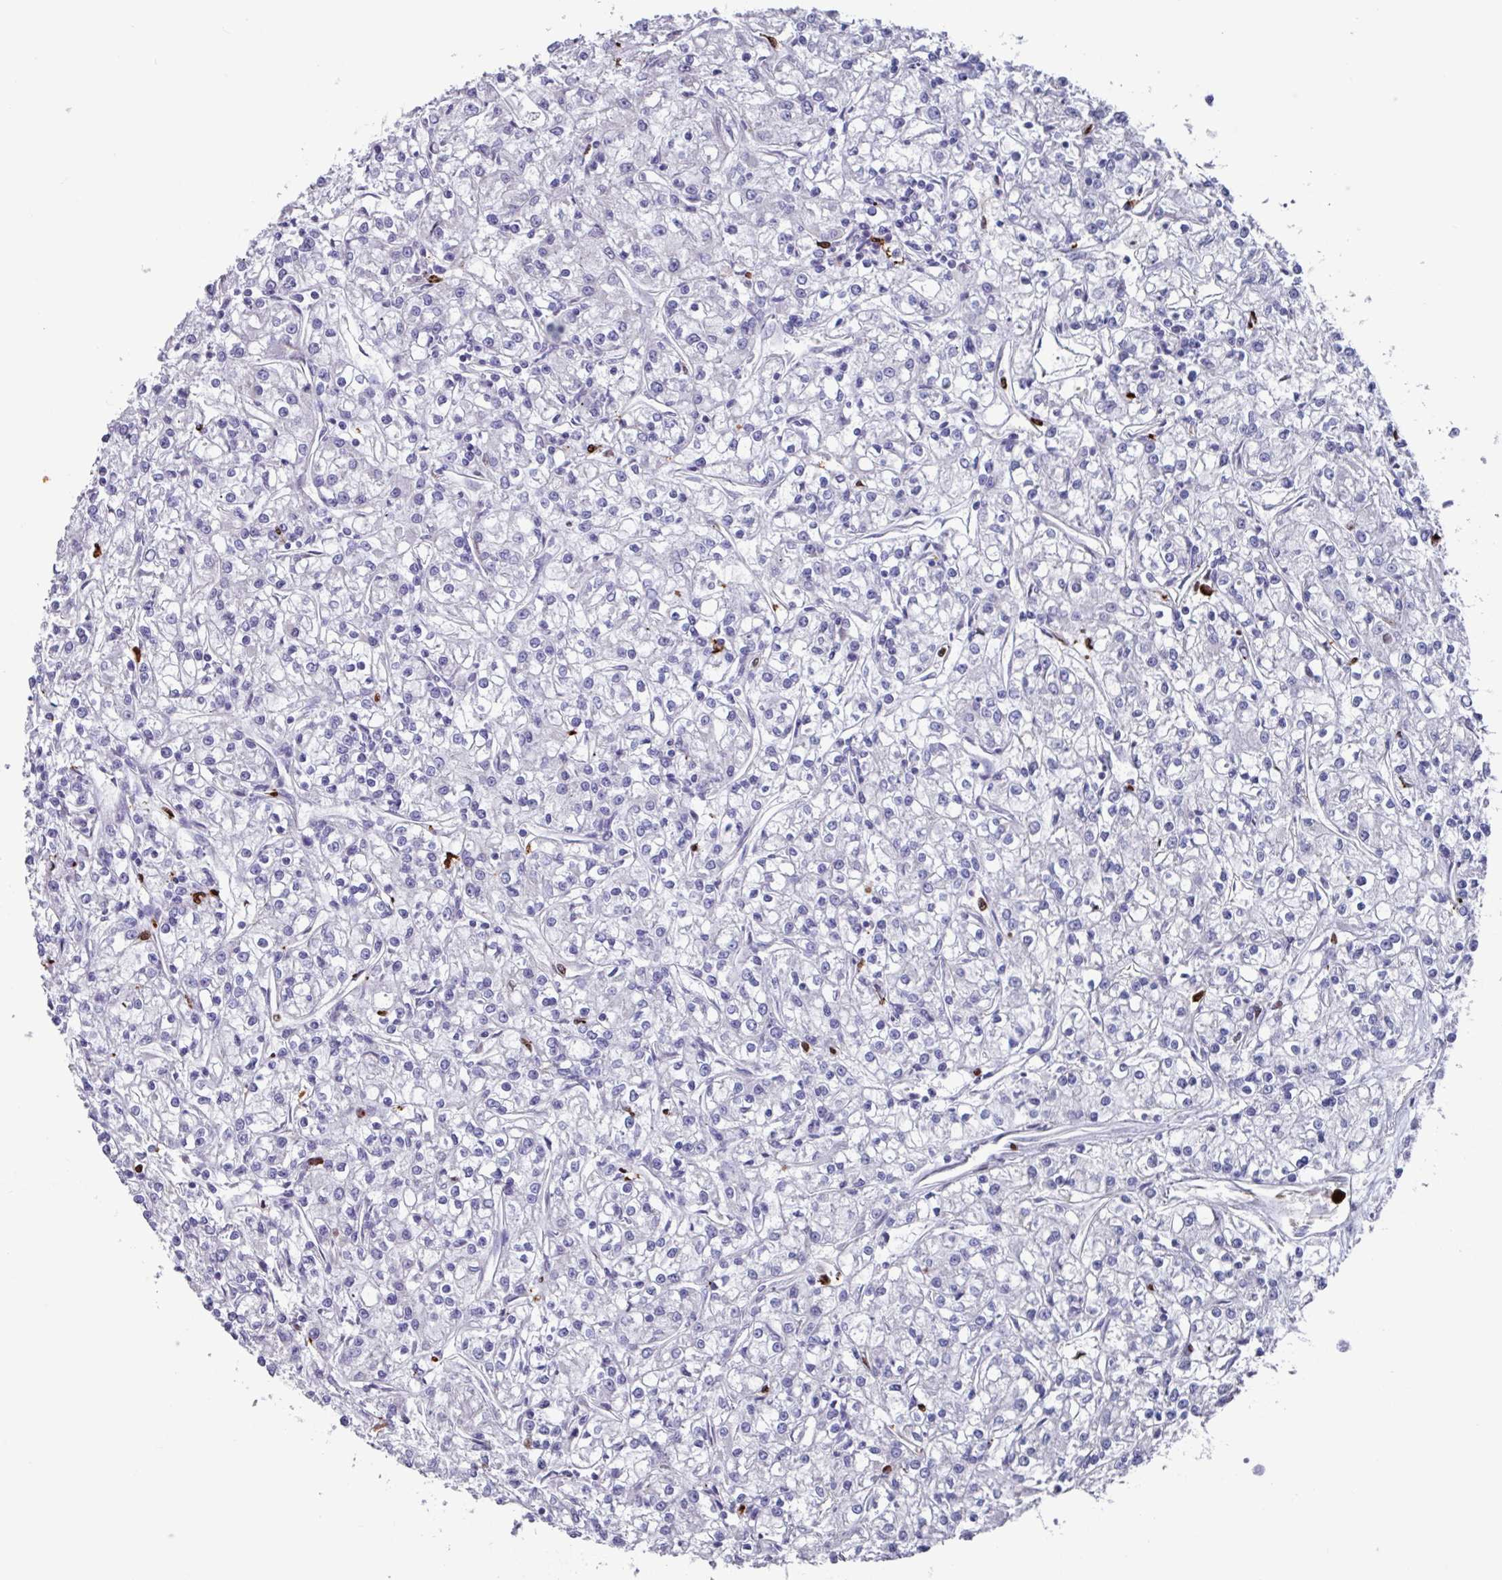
{"staining": {"intensity": "negative", "quantity": "none", "location": "none"}, "tissue": "renal cancer", "cell_type": "Tumor cells", "image_type": "cancer", "snomed": [{"axis": "morphology", "description": "Adenocarcinoma, NOS"}, {"axis": "topography", "description": "Kidney"}], "caption": "Immunohistochemical staining of renal cancer (adenocarcinoma) displays no significant positivity in tumor cells.", "gene": "UQCC2", "patient": {"sex": "female", "age": 59}}